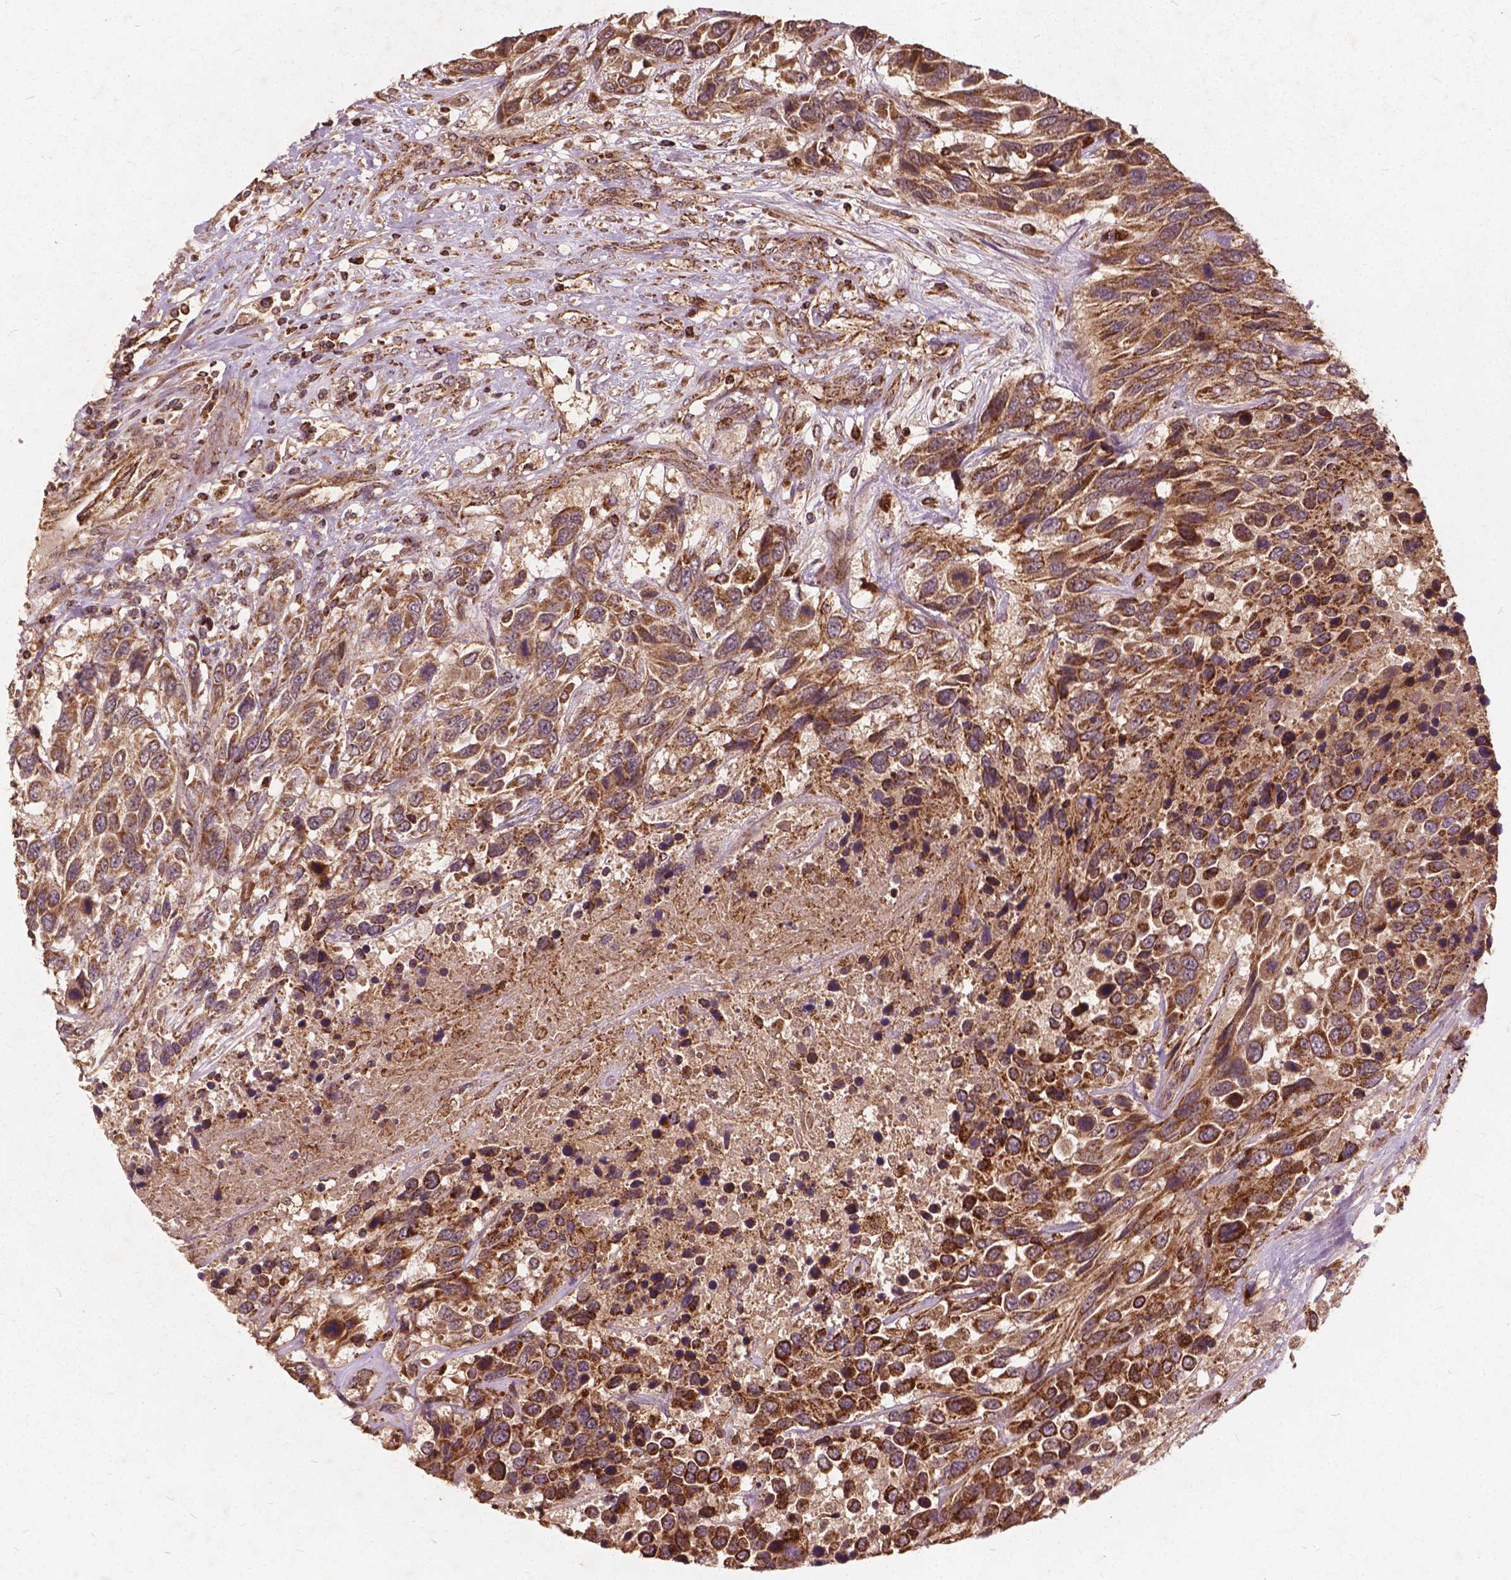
{"staining": {"intensity": "strong", "quantity": ">75%", "location": "cytoplasmic/membranous"}, "tissue": "urothelial cancer", "cell_type": "Tumor cells", "image_type": "cancer", "snomed": [{"axis": "morphology", "description": "Urothelial carcinoma, High grade"}, {"axis": "topography", "description": "Urinary bladder"}], "caption": "Strong cytoplasmic/membranous positivity for a protein is identified in about >75% of tumor cells of urothelial cancer using immunohistochemistry (IHC).", "gene": "UBXN2A", "patient": {"sex": "female", "age": 70}}